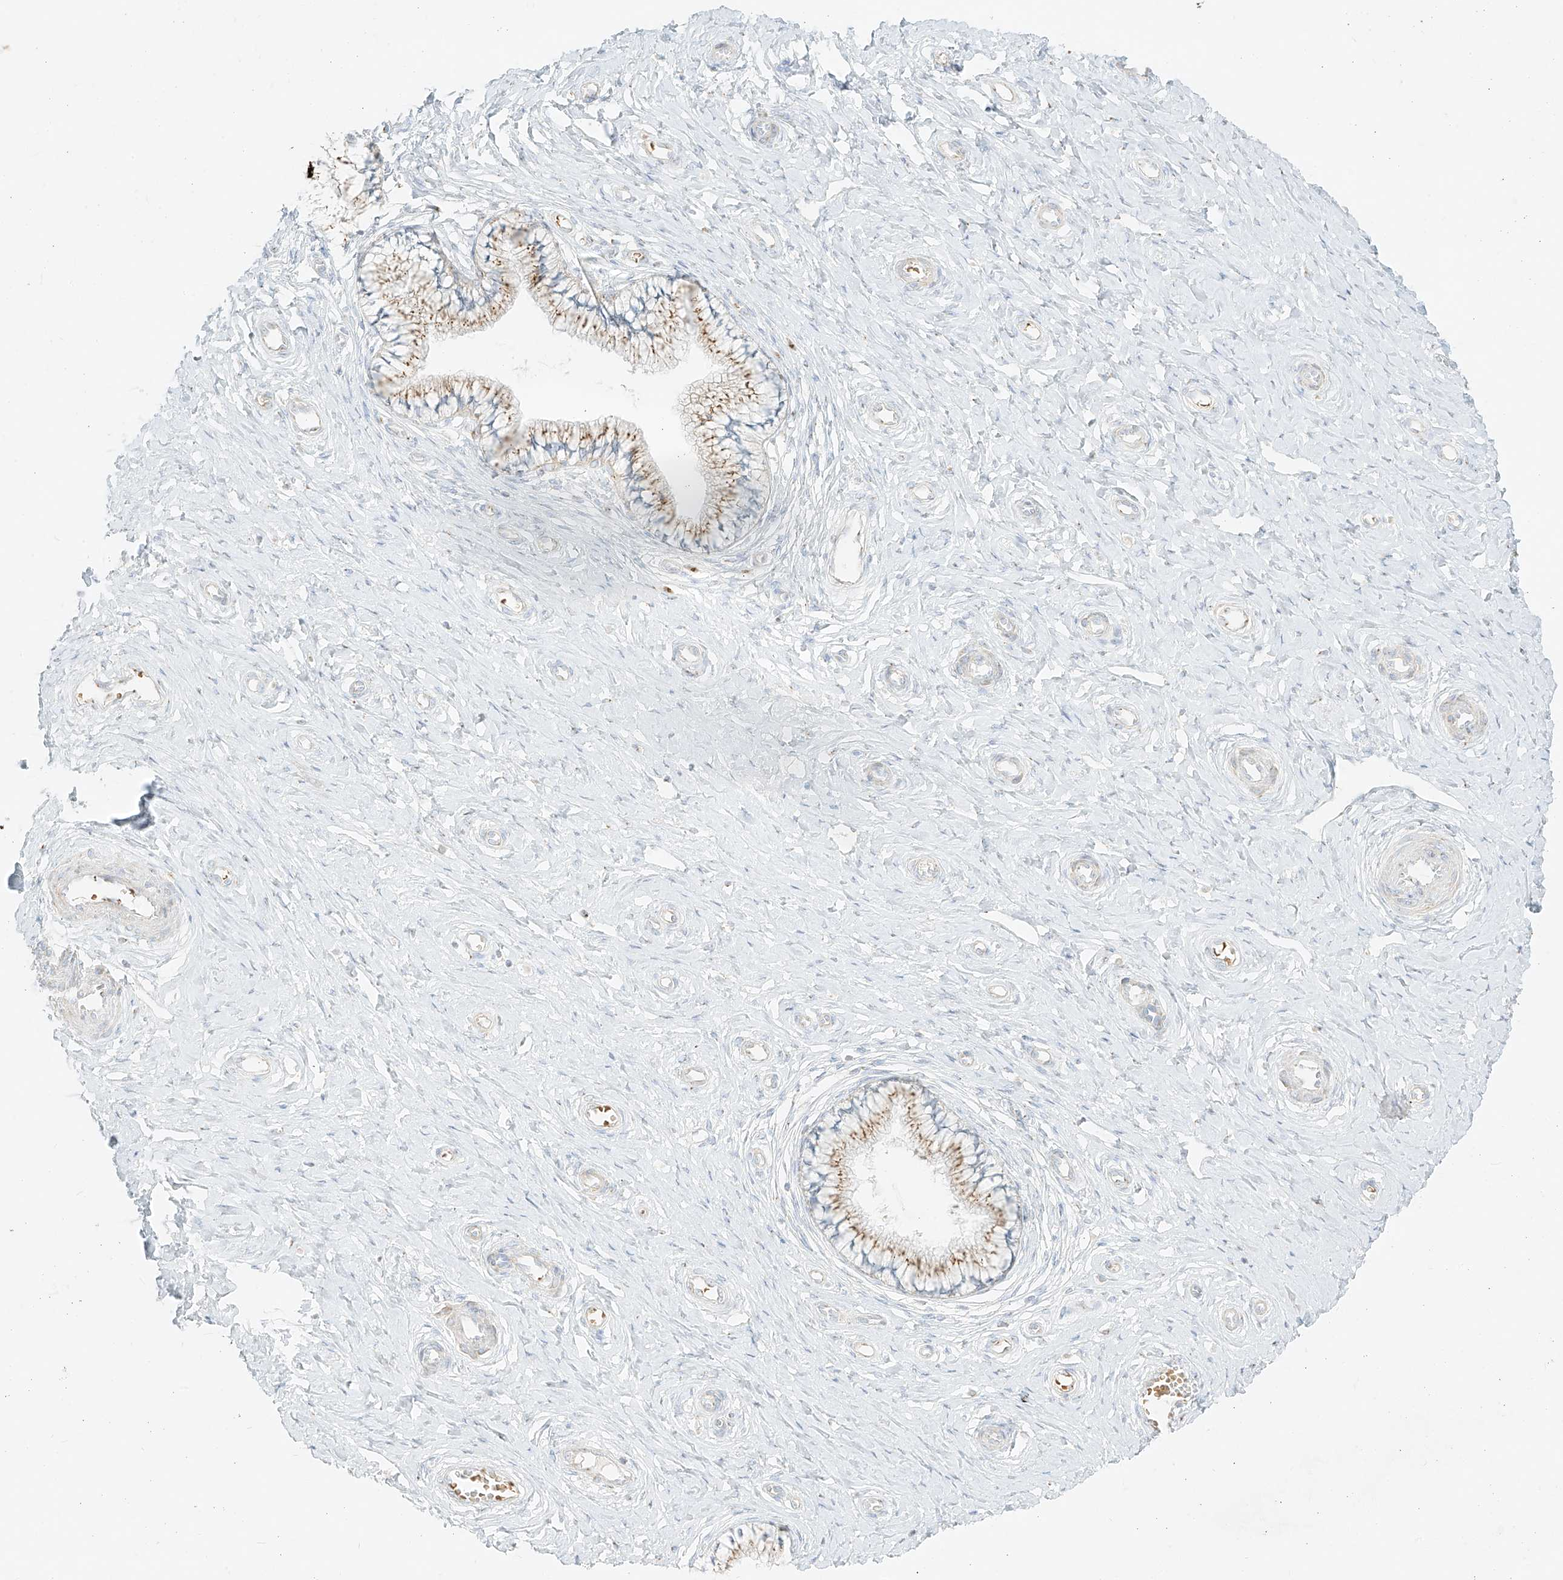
{"staining": {"intensity": "moderate", "quantity": "25%-75%", "location": "cytoplasmic/membranous"}, "tissue": "cervix", "cell_type": "Glandular cells", "image_type": "normal", "snomed": [{"axis": "morphology", "description": "Normal tissue, NOS"}, {"axis": "topography", "description": "Cervix"}], "caption": "An image of human cervix stained for a protein exhibits moderate cytoplasmic/membranous brown staining in glandular cells. The protein is shown in brown color, while the nuclei are stained blue.", "gene": "TMEM87B", "patient": {"sex": "female", "age": 36}}